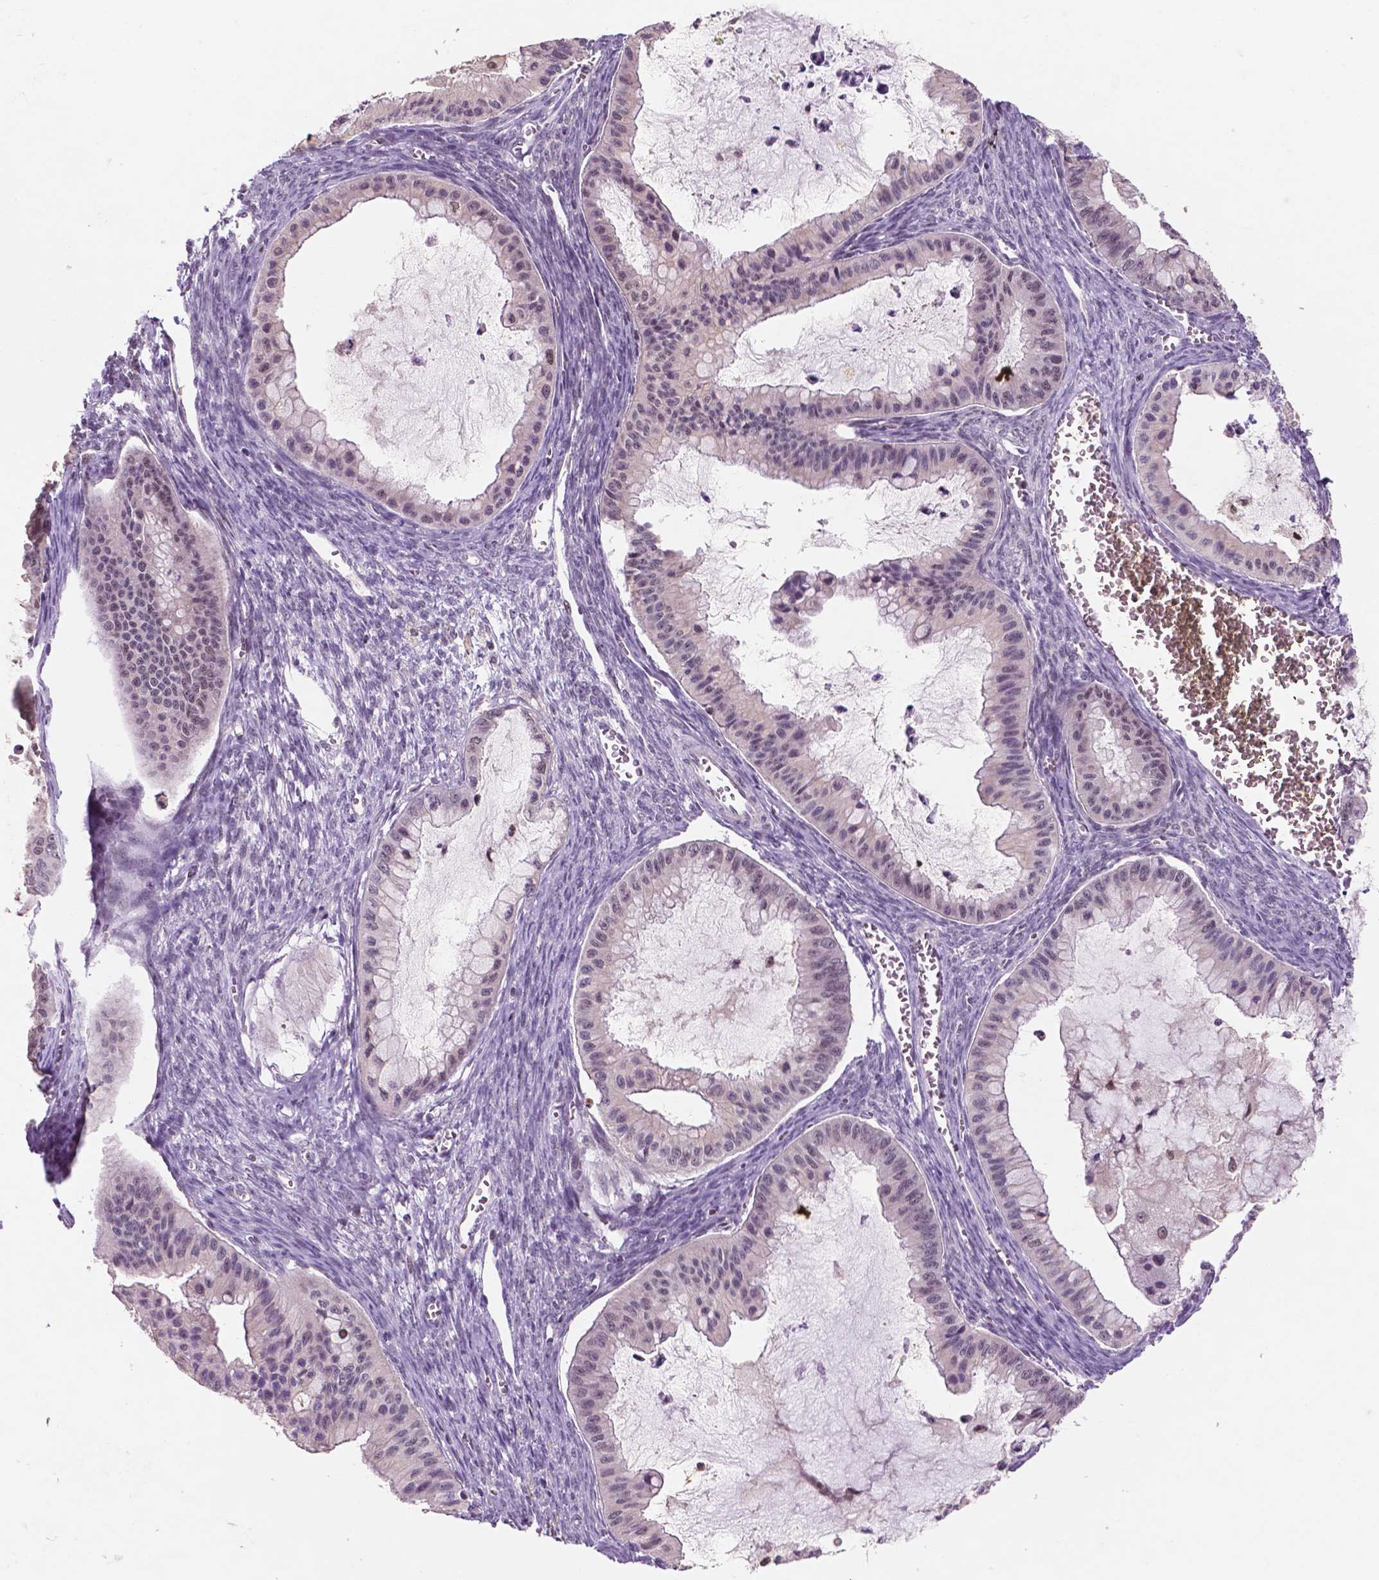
{"staining": {"intensity": "negative", "quantity": "none", "location": "none"}, "tissue": "ovarian cancer", "cell_type": "Tumor cells", "image_type": "cancer", "snomed": [{"axis": "morphology", "description": "Cystadenocarcinoma, mucinous, NOS"}, {"axis": "topography", "description": "Ovary"}], "caption": "Immunohistochemistry of ovarian mucinous cystadenocarcinoma exhibits no expression in tumor cells.", "gene": "PER2", "patient": {"sex": "female", "age": 72}}